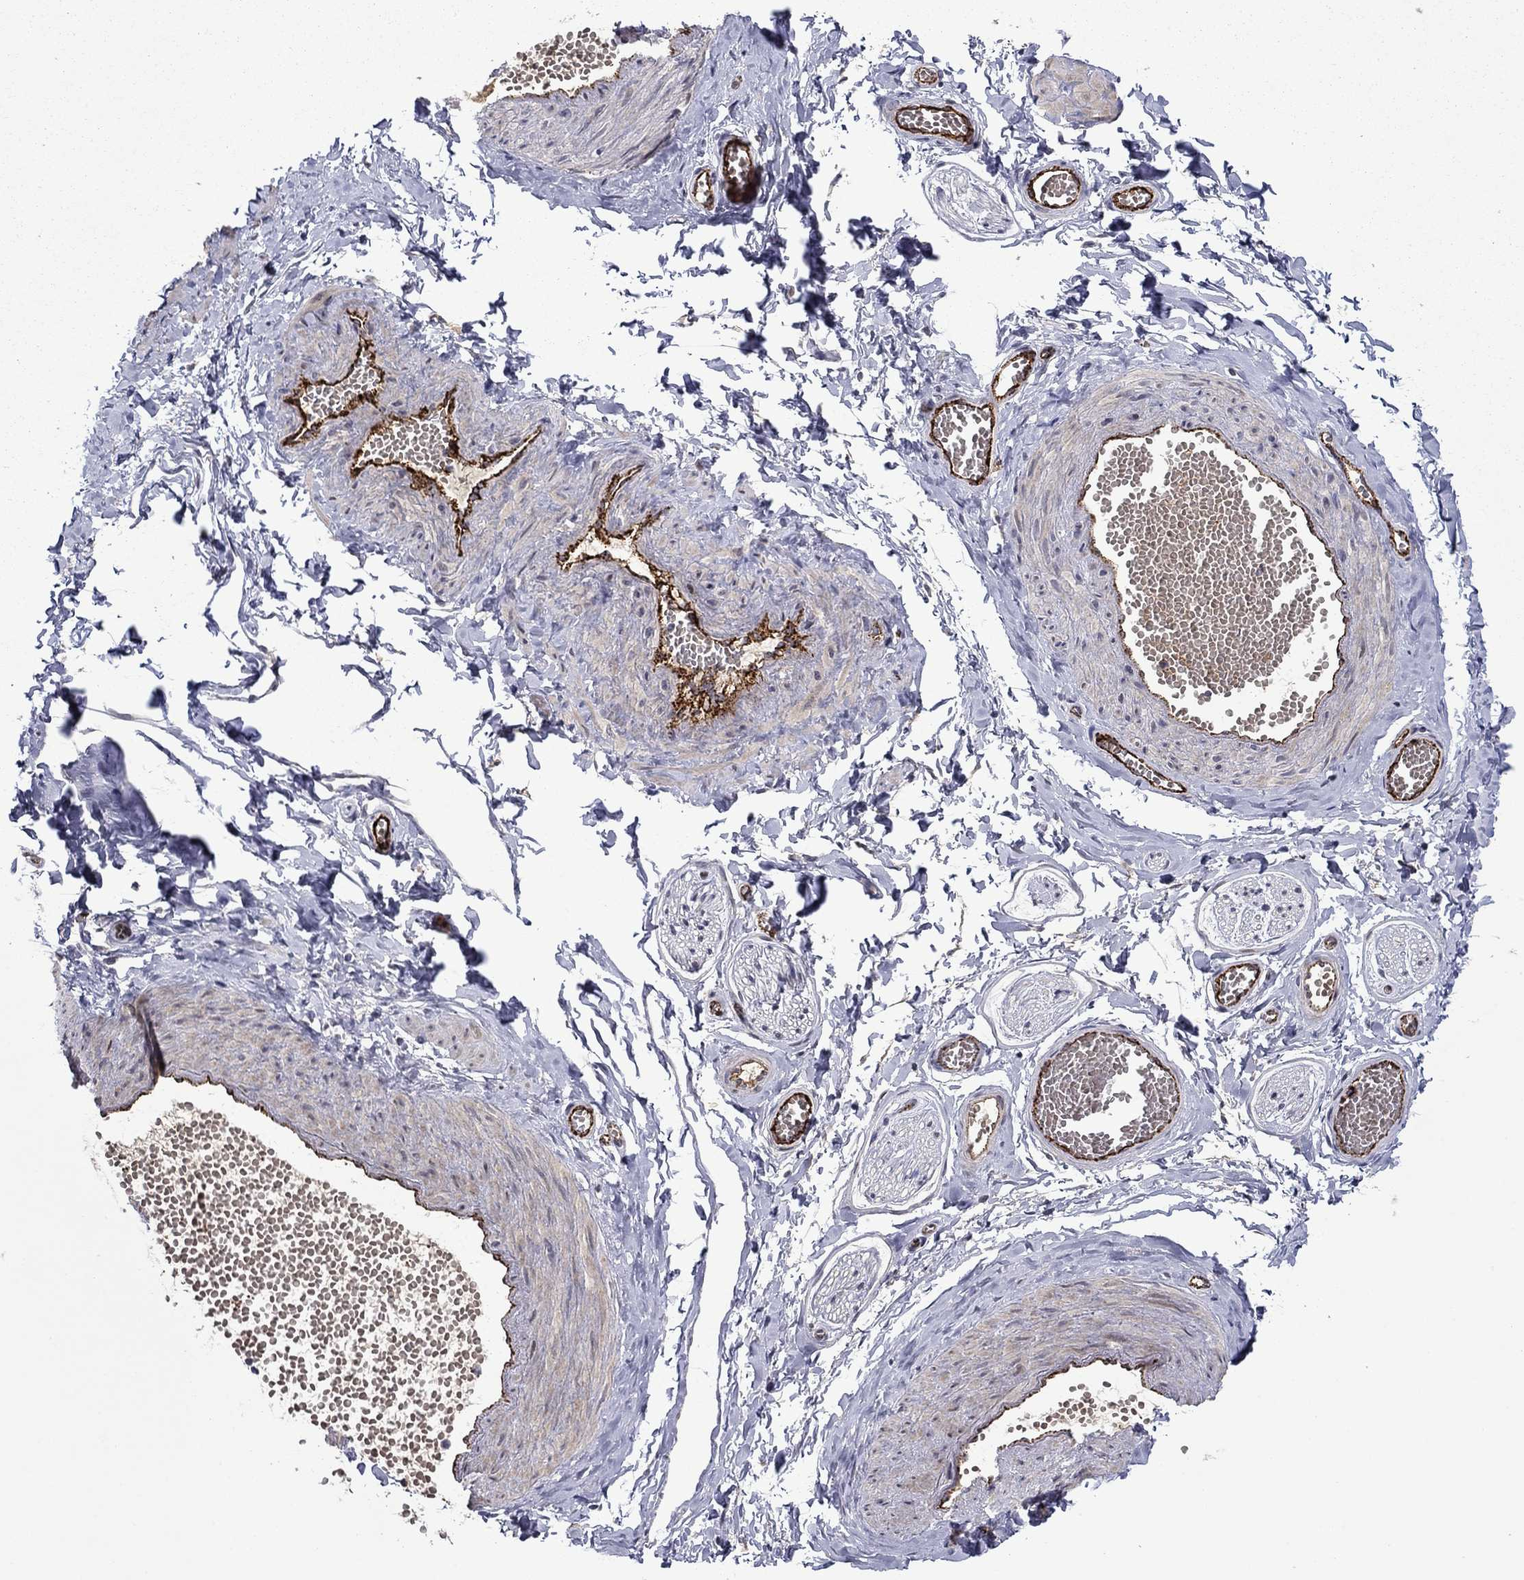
{"staining": {"intensity": "negative", "quantity": "none", "location": "none"}, "tissue": "adipose tissue", "cell_type": "Adipocytes", "image_type": "normal", "snomed": [{"axis": "morphology", "description": "Normal tissue, NOS"}, {"axis": "topography", "description": "Smooth muscle"}, {"axis": "topography", "description": "Peripheral nerve tissue"}], "caption": "A histopathology image of adipose tissue stained for a protein shows no brown staining in adipocytes.", "gene": "SLITRK1", "patient": {"sex": "male", "age": 22}}